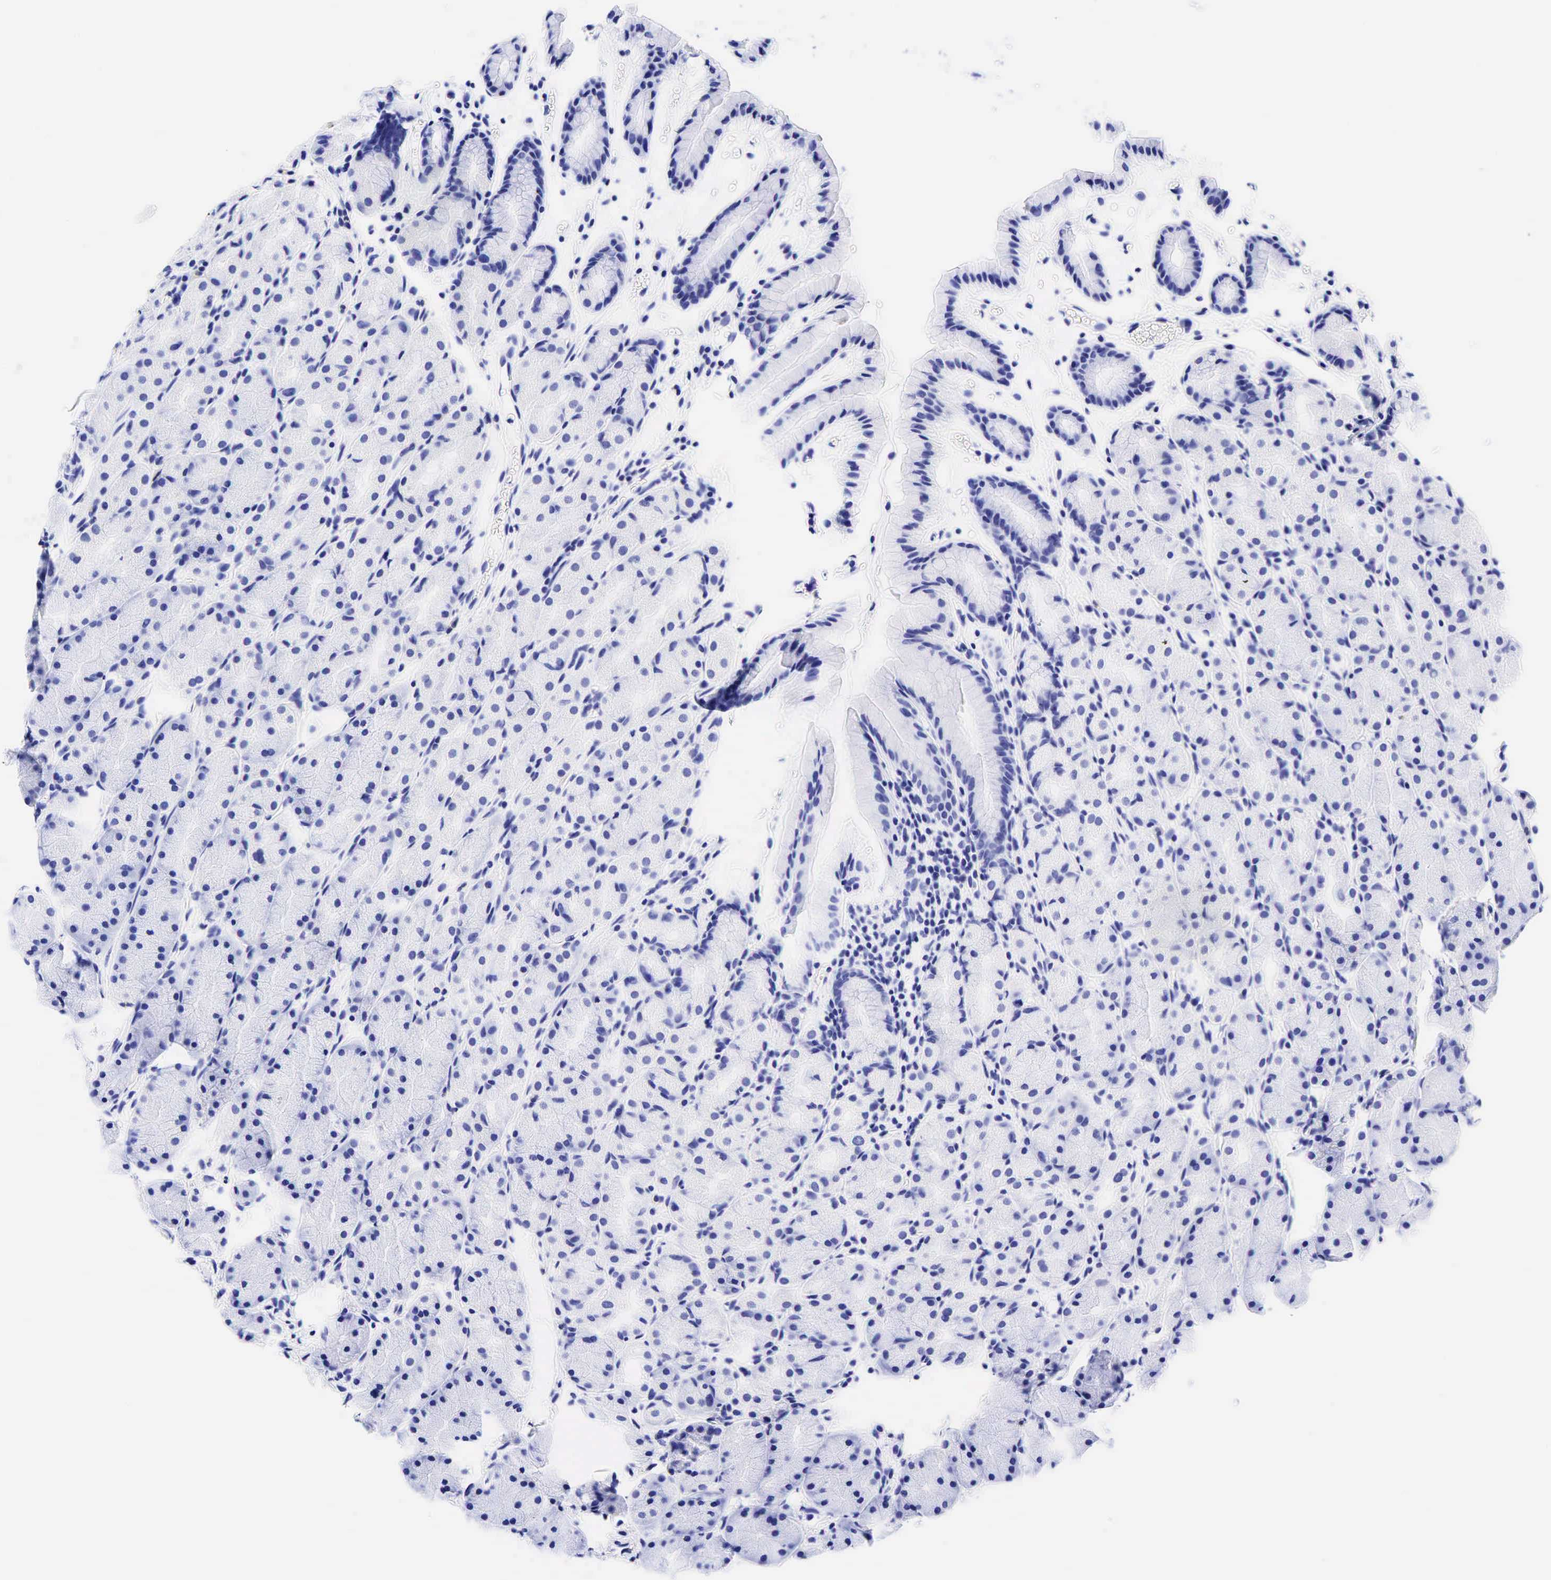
{"staining": {"intensity": "negative", "quantity": "none", "location": "none"}, "tissue": "stomach", "cell_type": "Glandular cells", "image_type": "normal", "snomed": [{"axis": "morphology", "description": "Adenocarcinoma, NOS"}, {"axis": "topography", "description": "Stomach, upper"}], "caption": "IHC photomicrograph of benign stomach stained for a protein (brown), which reveals no expression in glandular cells.", "gene": "CD99", "patient": {"sex": "male", "age": 47}}